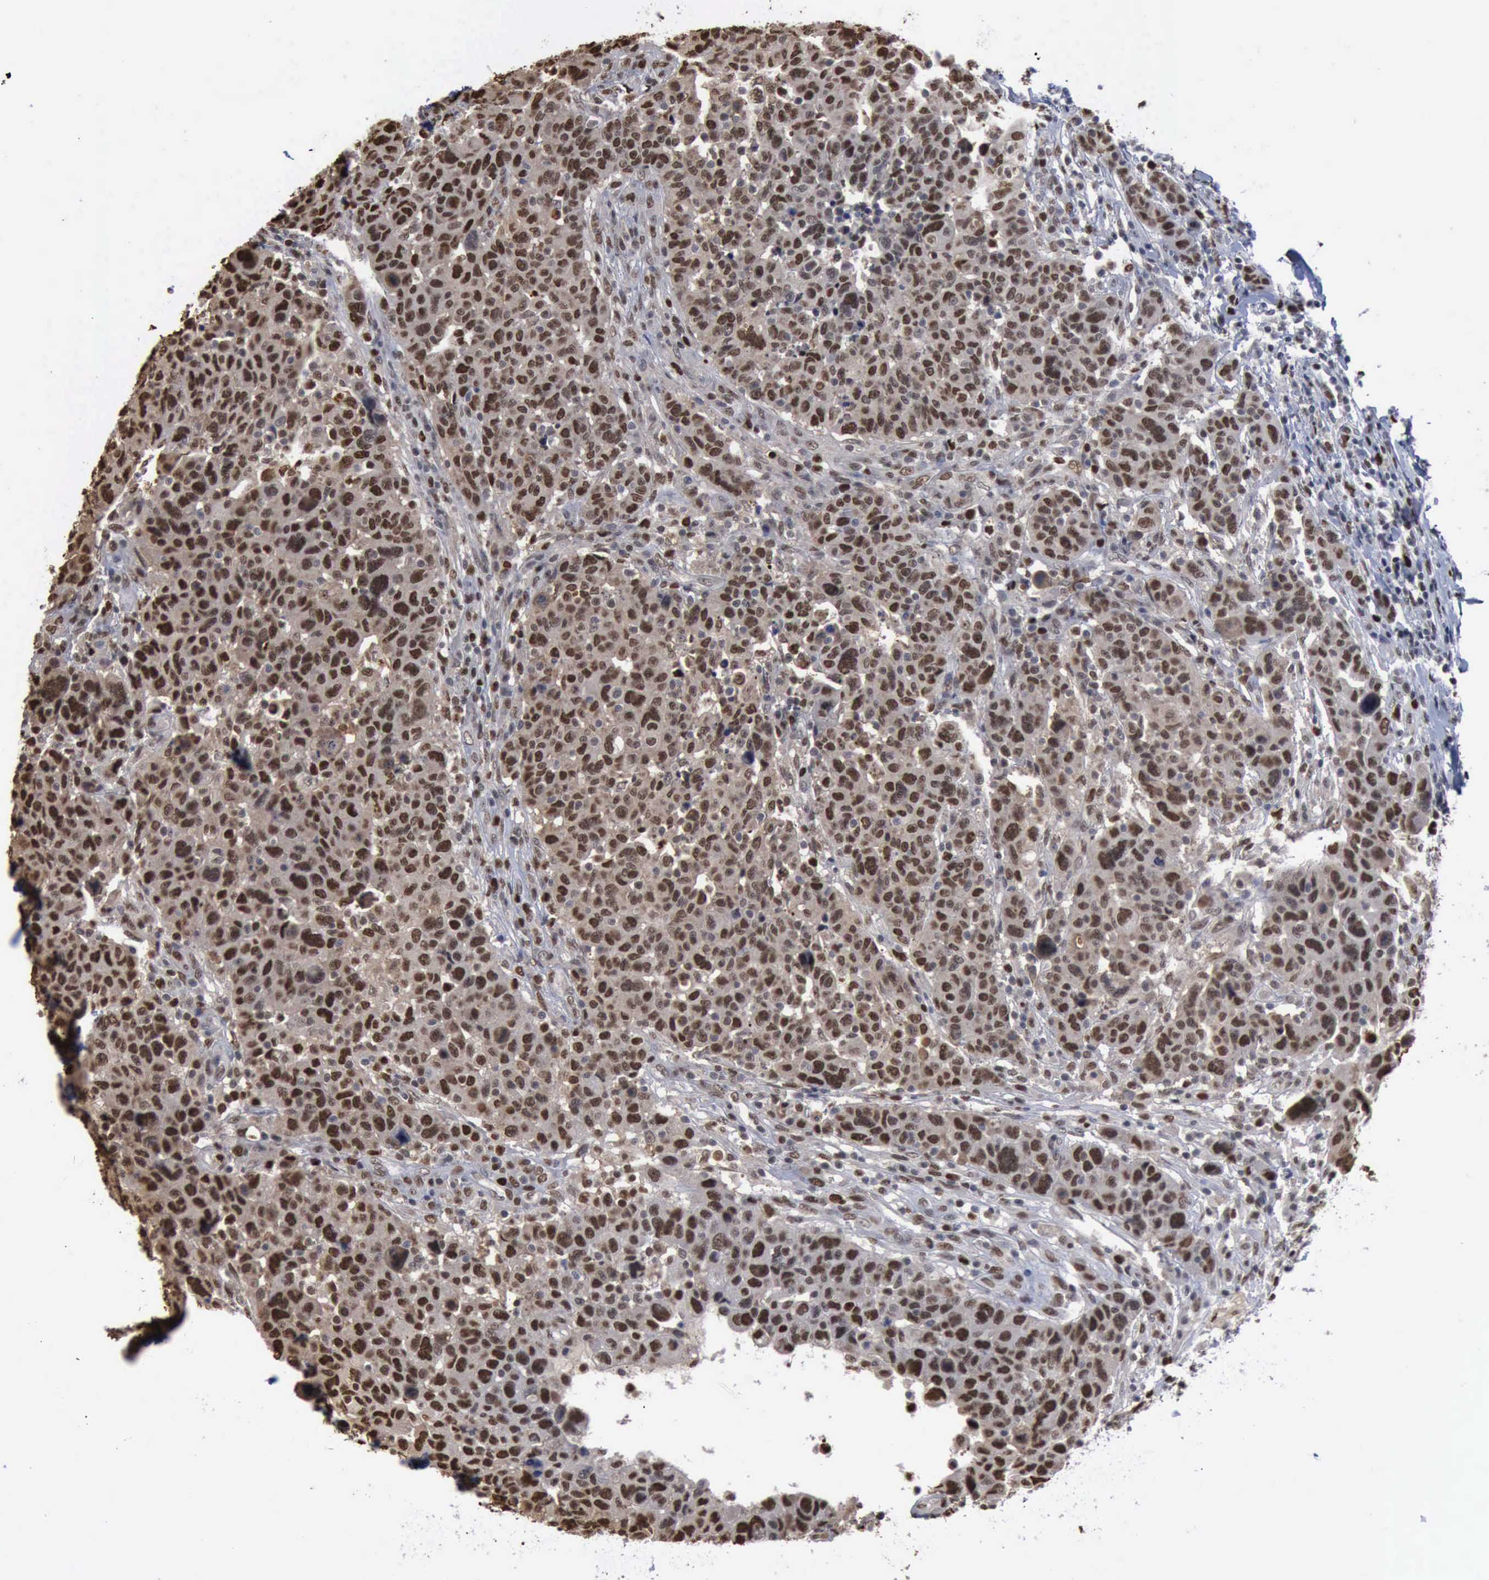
{"staining": {"intensity": "strong", "quantity": ">75%", "location": "nuclear"}, "tissue": "breast cancer", "cell_type": "Tumor cells", "image_type": "cancer", "snomed": [{"axis": "morphology", "description": "Duct carcinoma"}, {"axis": "topography", "description": "Breast"}], "caption": "The micrograph displays a brown stain indicating the presence of a protein in the nuclear of tumor cells in breast cancer. The staining is performed using DAB (3,3'-diaminobenzidine) brown chromogen to label protein expression. The nuclei are counter-stained blue using hematoxylin.", "gene": "PCNA", "patient": {"sex": "female", "age": 37}}